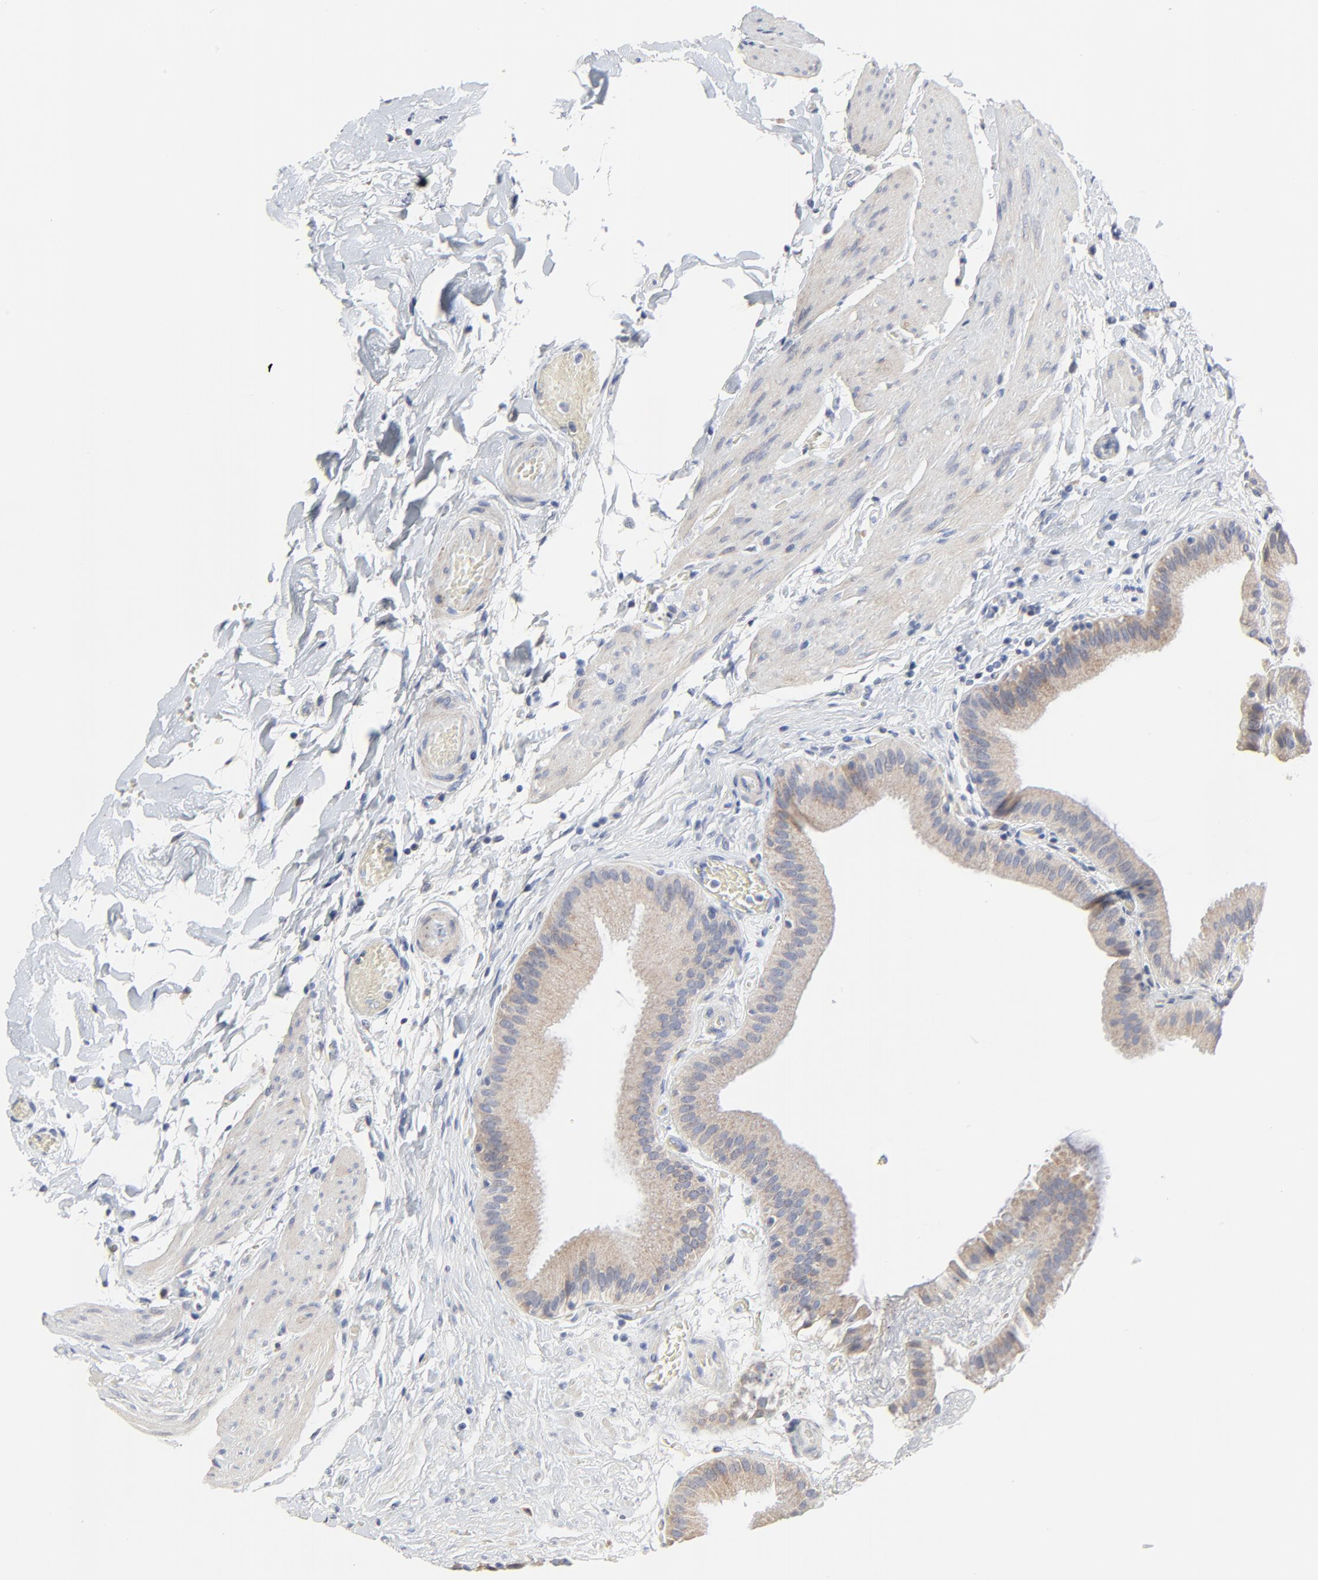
{"staining": {"intensity": "moderate", "quantity": ">75%", "location": "cytoplasmic/membranous"}, "tissue": "gallbladder", "cell_type": "Glandular cells", "image_type": "normal", "snomed": [{"axis": "morphology", "description": "Normal tissue, NOS"}, {"axis": "topography", "description": "Gallbladder"}], "caption": "A brown stain labels moderate cytoplasmic/membranous staining of a protein in glandular cells of benign human gallbladder. Nuclei are stained in blue.", "gene": "DHRSX", "patient": {"sex": "female", "age": 63}}